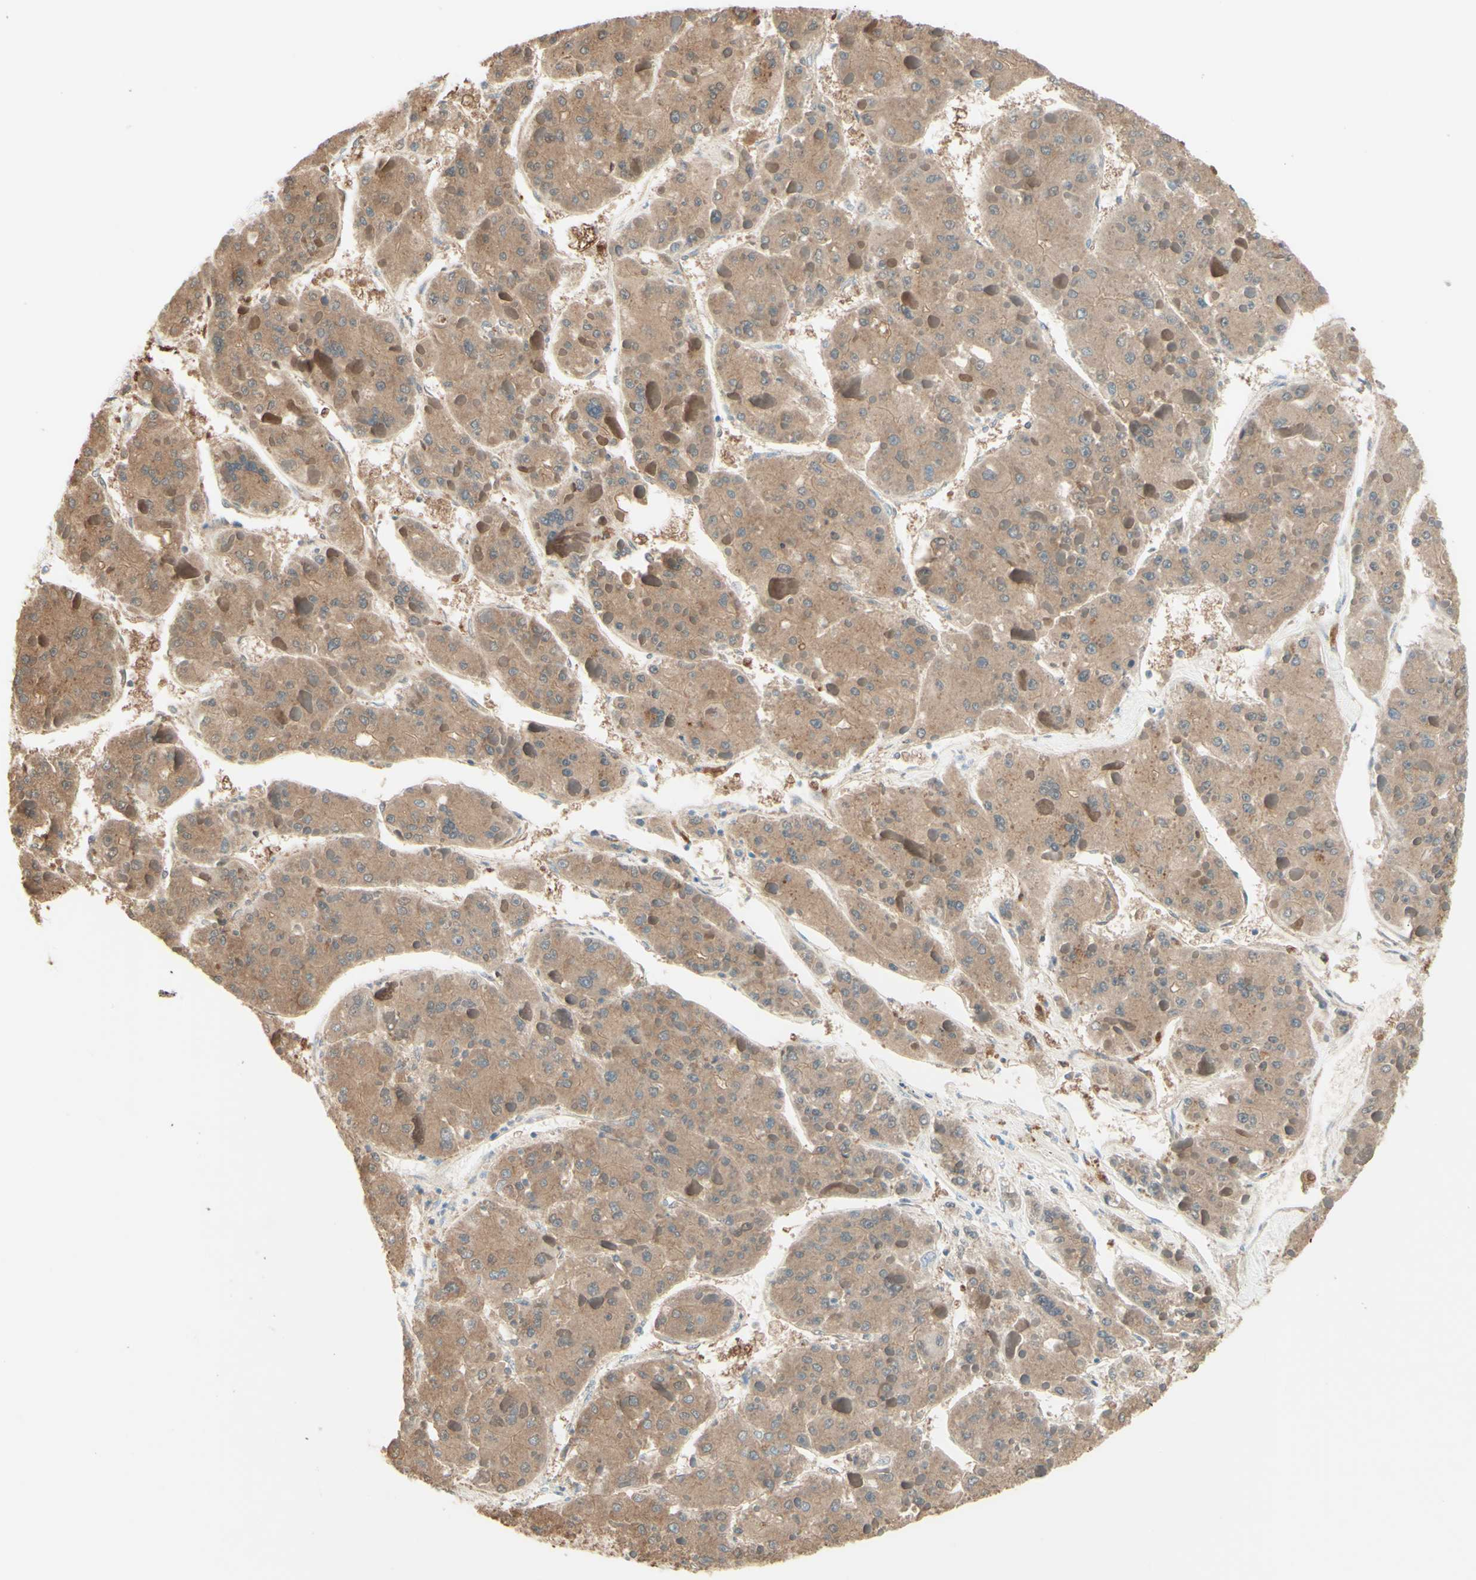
{"staining": {"intensity": "moderate", "quantity": ">75%", "location": "cytoplasmic/membranous"}, "tissue": "liver cancer", "cell_type": "Tumor cells", "image_type": "cancer", "snomed": [{"axis": "morphology", "description": "Carcinoma, Hepatocellular, NOS"}, {"axis": "topography", "description": "Liver"}], "caption": "A micrograph showing moderate cytoplasmic/membranous expression in approximately >75% of tumor cells in hepatocellular carcinoma (liver), as visualized by brown immunohistochemical staining.", "gene": "MTM1", "patient": {"sex": "female", "age": 73}}